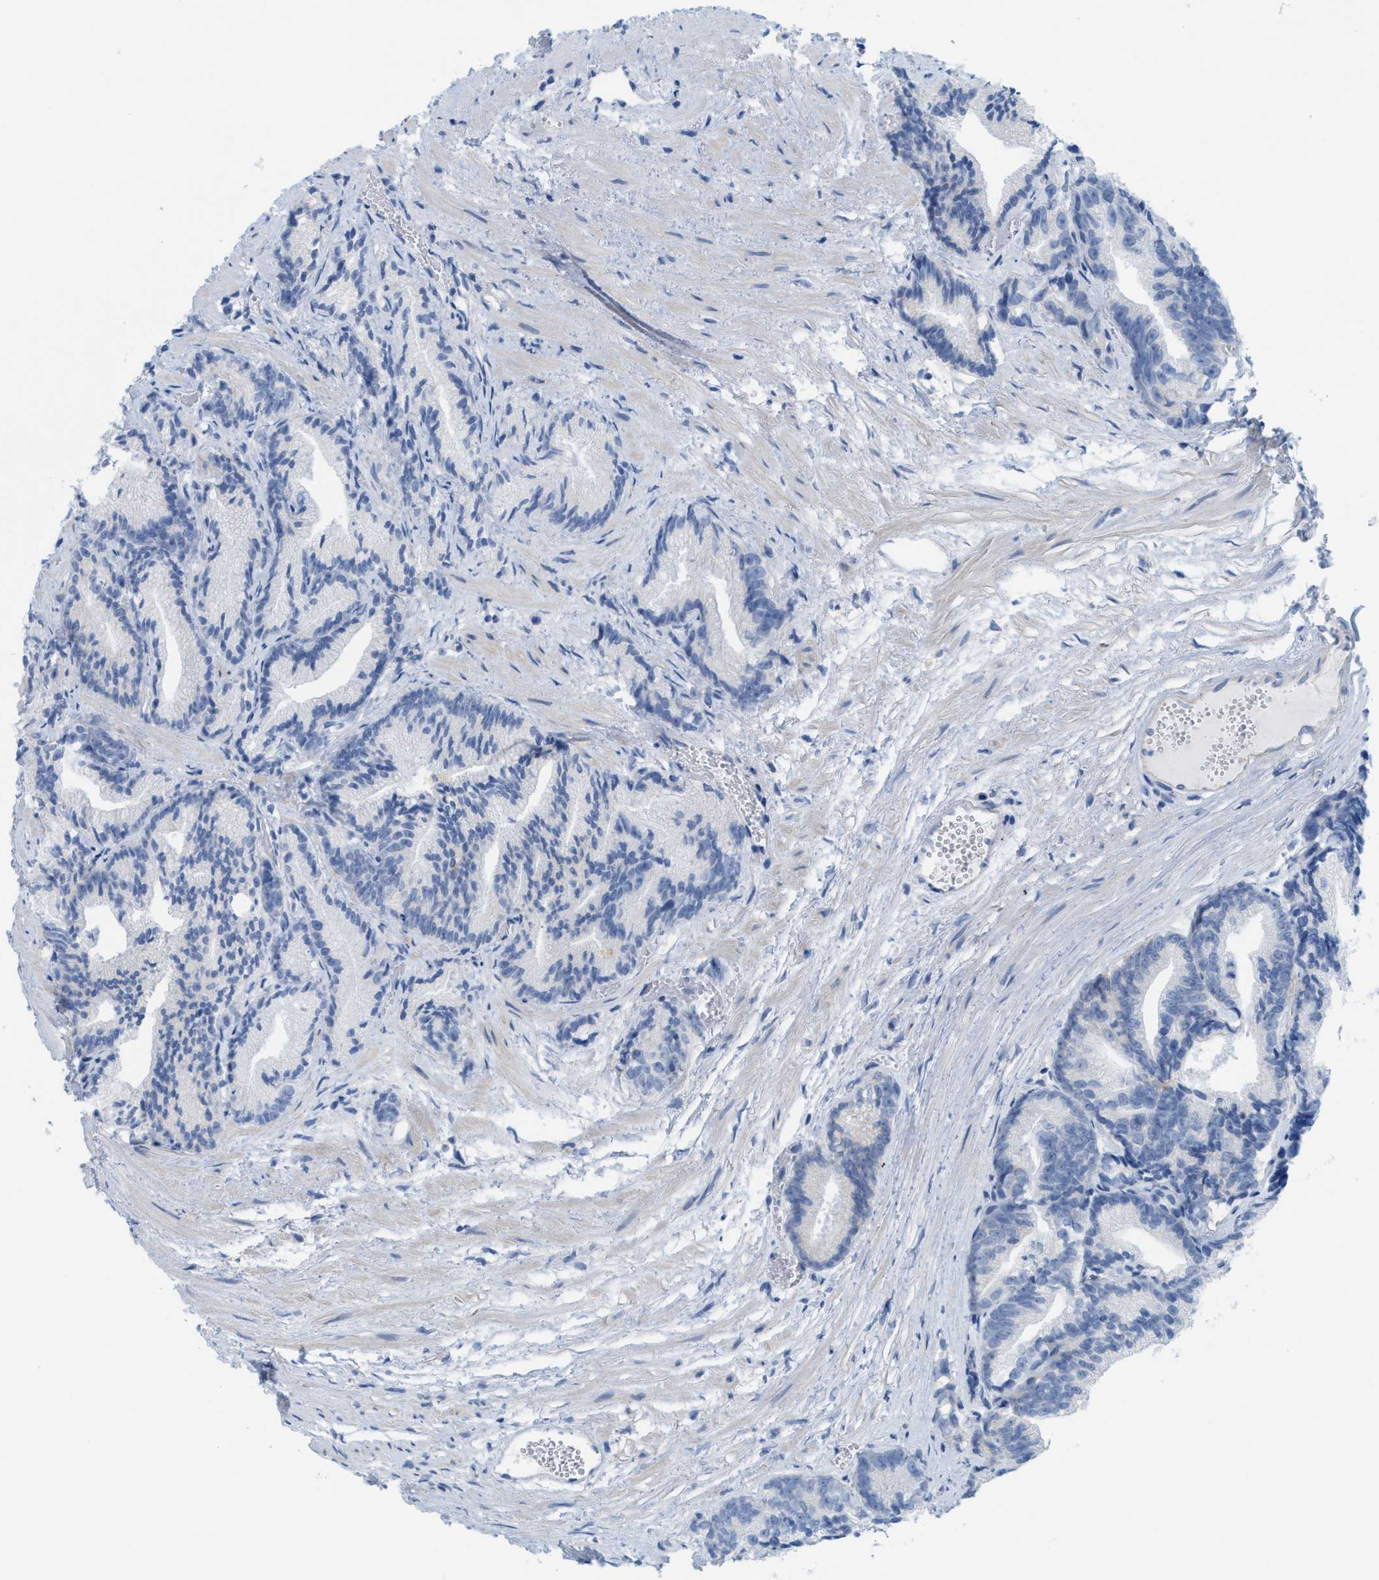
{"staining": {"intensity": "negative", "quantity": "none", "location": "none"}, "tissue": "prostate cancer", "cell_type": "Tumor cells", "image_type": "cancer", "snomed": [{"axis": "morphology", "description": "Adenocarcinoma, Low grade"}, {"axis": "topography", "description": "Prostate"}], "caption": "The photomicrograph shows no significant positivity in tumor cells of adenocarcinoma (low-grade) (prostate).", "gene": "SLC3A2", "patient": {"sex": "male", "age": 89}}